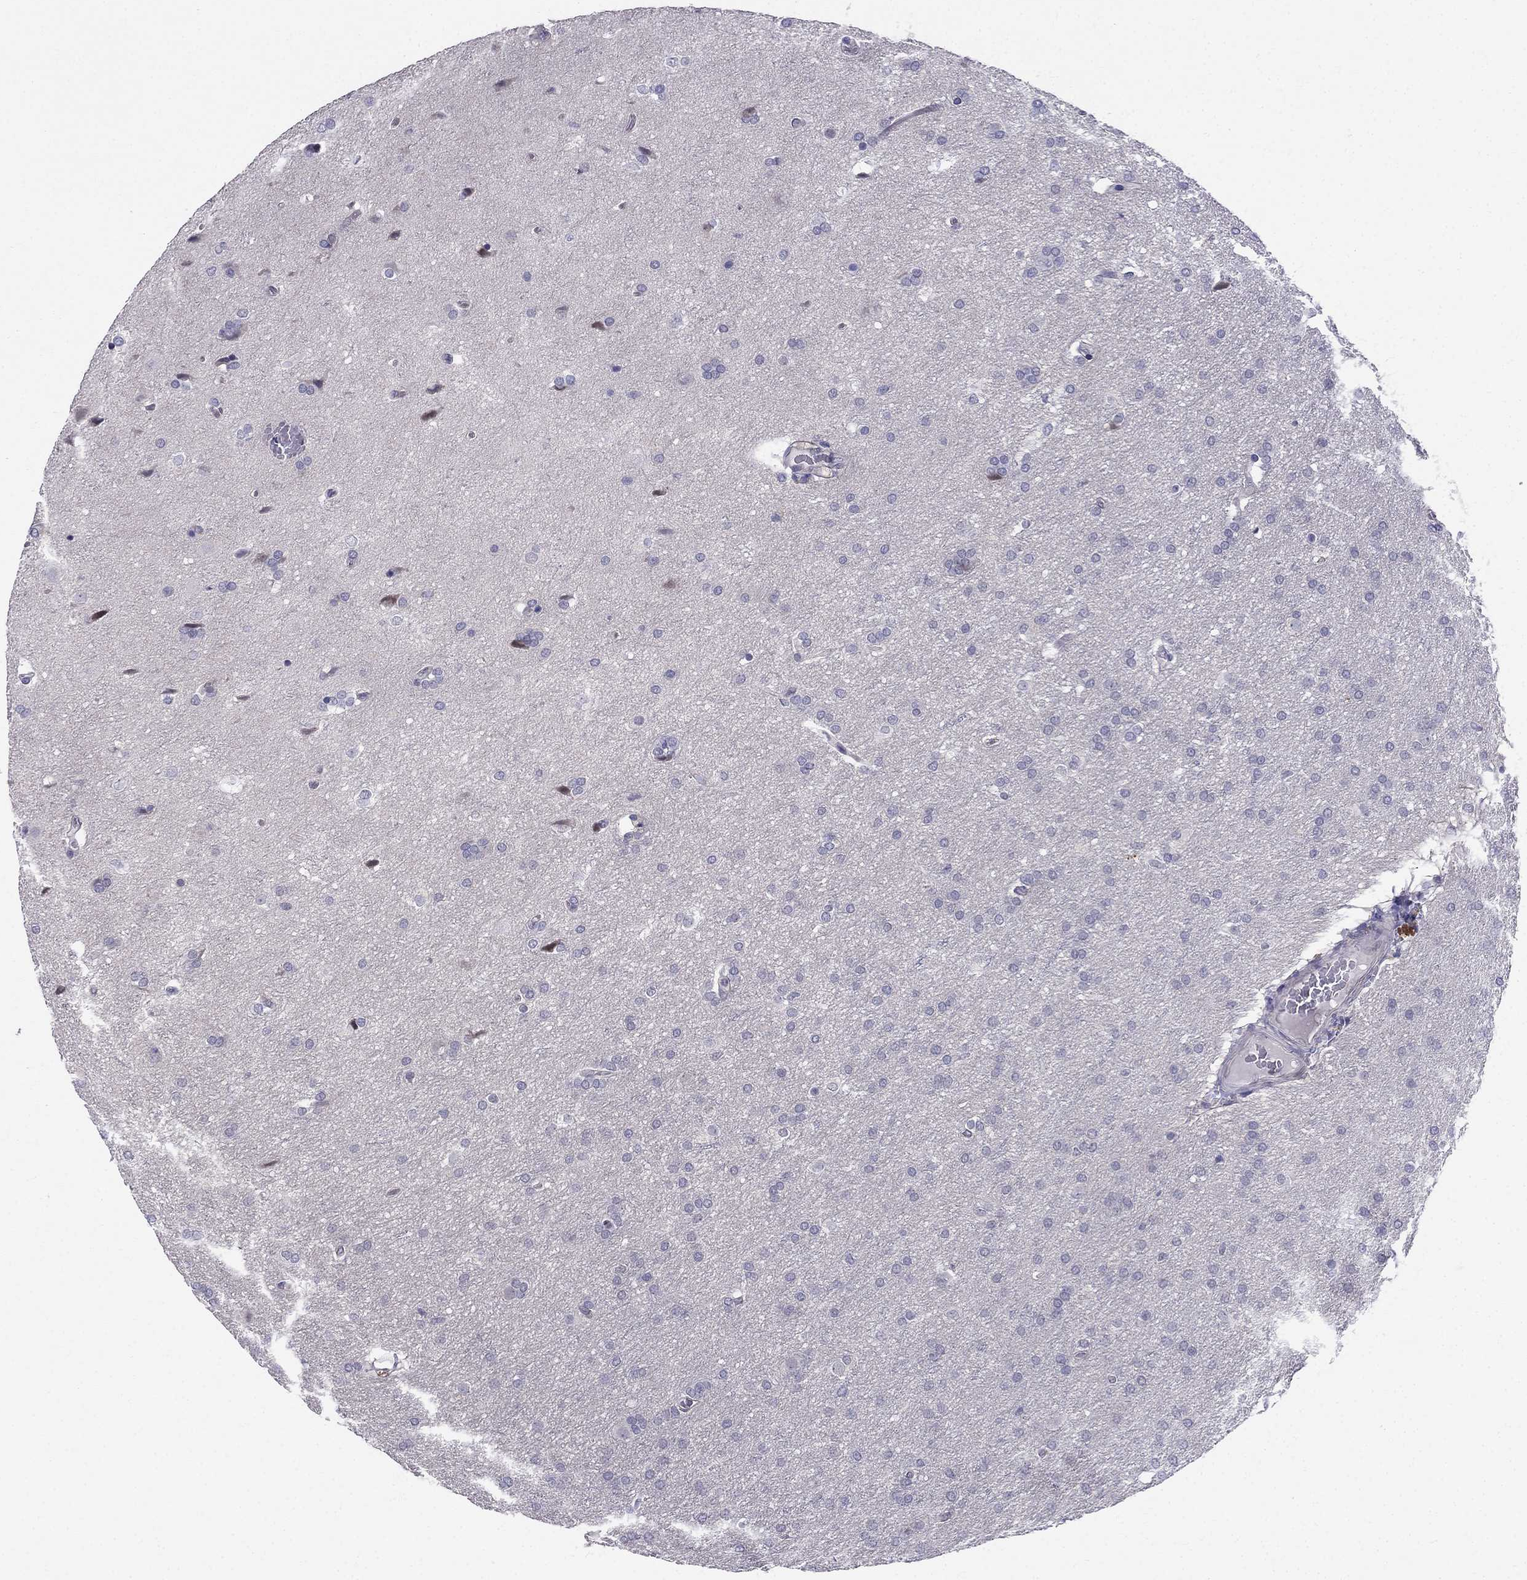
{"staining": {"intensity": "negative", "quantity": "none", "location": "none"}, "tissue": "glioma", "cell_type": "Tumor cells", "image_type": "cancer", "snomed": [{"axis": "morphology", "description": "Glioma, malignant, Low grade"}, {"axis": "topography", "description": "Brain"}], "caption": "There is no significant expression in tumor cells of glioma. The staining is performed using DAB (3,3'-diaminobenzidine) brown chromogen with nuclei counter-stained in using hematoxylin.", "gene": "BAG5", "patient": {"sex": "female", "age": 32}}